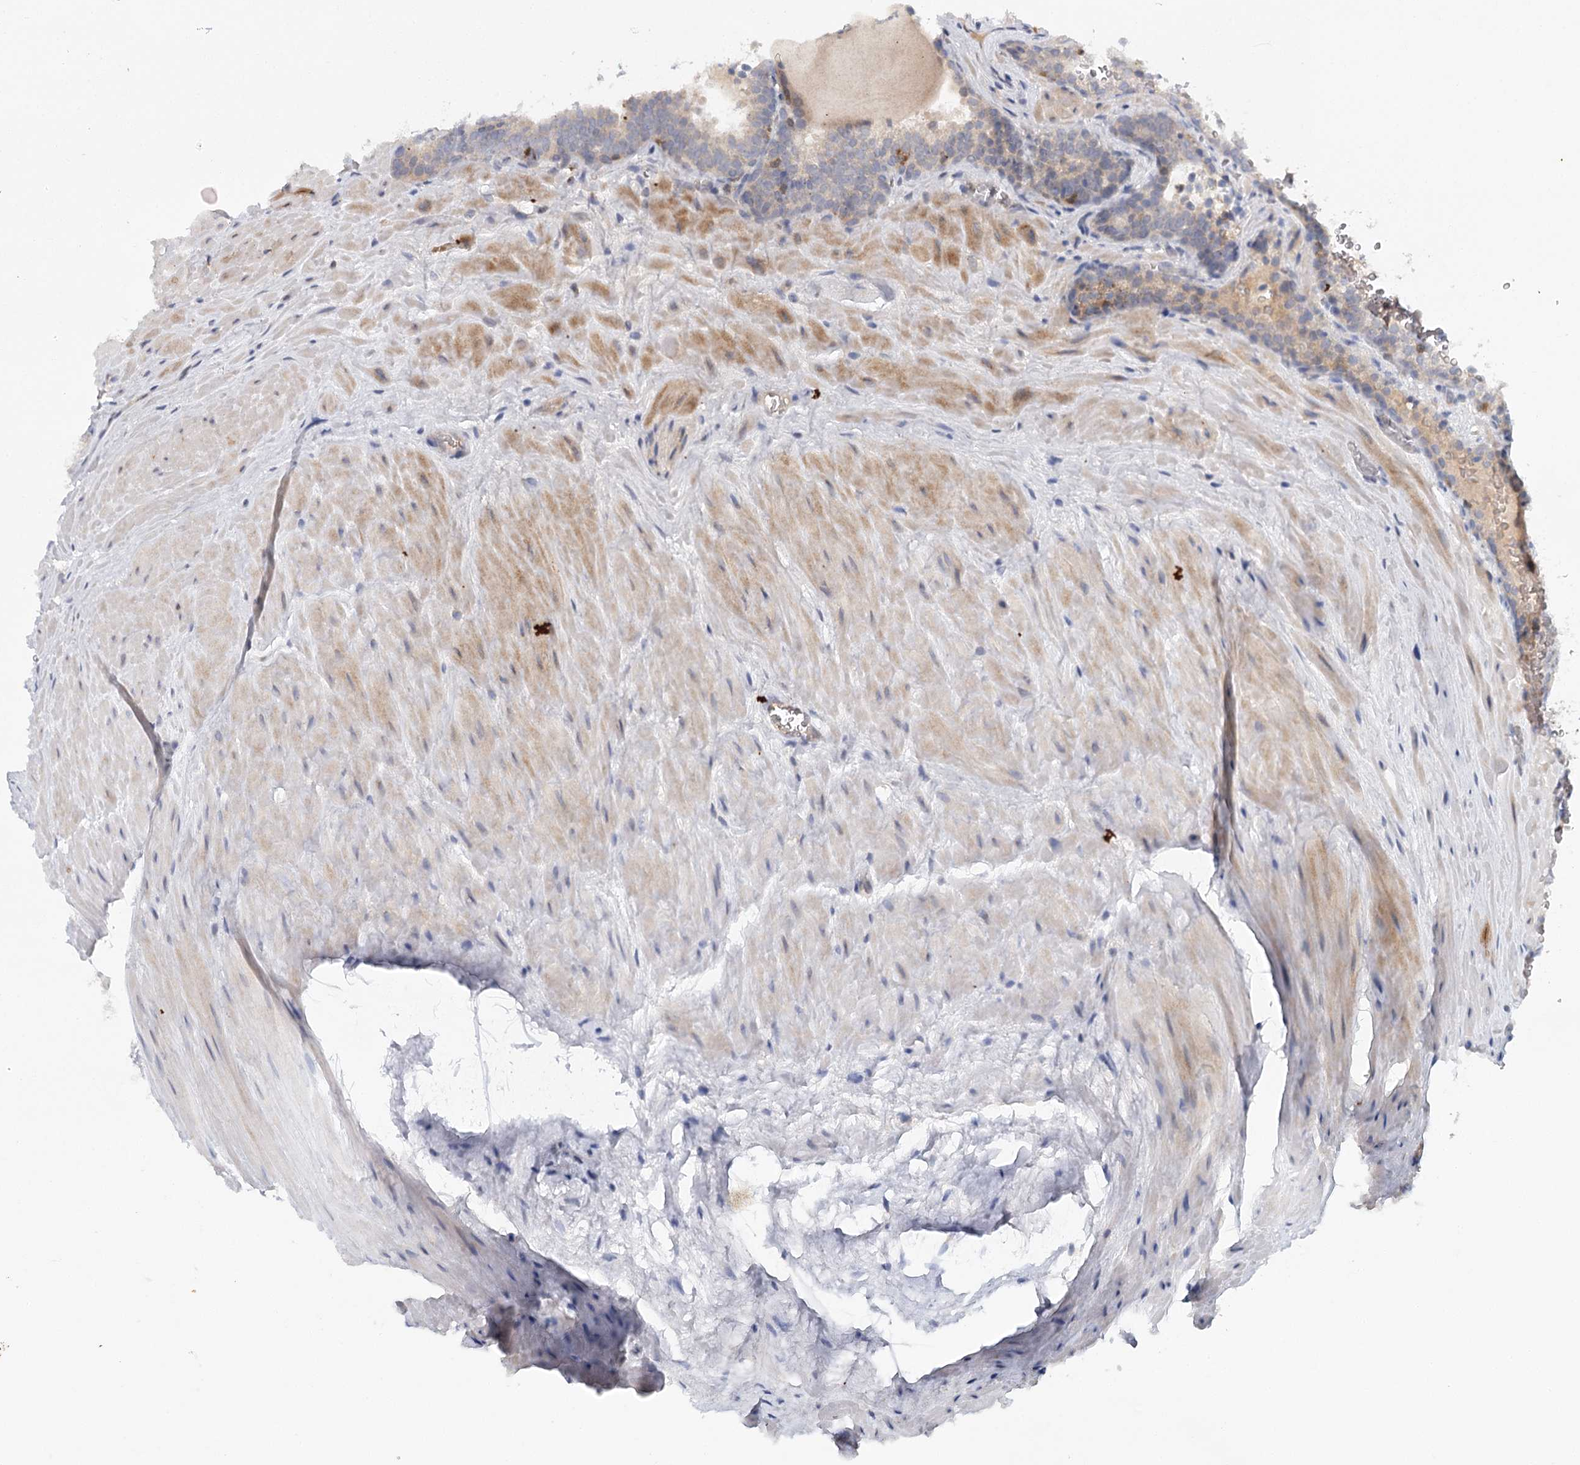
{"staining": {"intensity": "negative", "quantity": "none", "location": "none"}, "tissue": "prostate cancer", "cell_type": "Tumor cells", "image_type": "cancer", "snomed": [{"axis": "morphology", "description": "Adenocarcinoma, Low grade"}, {"axis": "topography", "description": "Prostate"}], "caption": "Immunohistochemistry (IHC) micrograph of neoplastic tissue: prostate low-grade adenocarcinoma stained with DAB shows no significant protein positivity in tumor cells. (IHC, brightfield microscopy, high magnification).", "gene": "SLC41A2", "patient": {"sex": "male", "age": 69}}